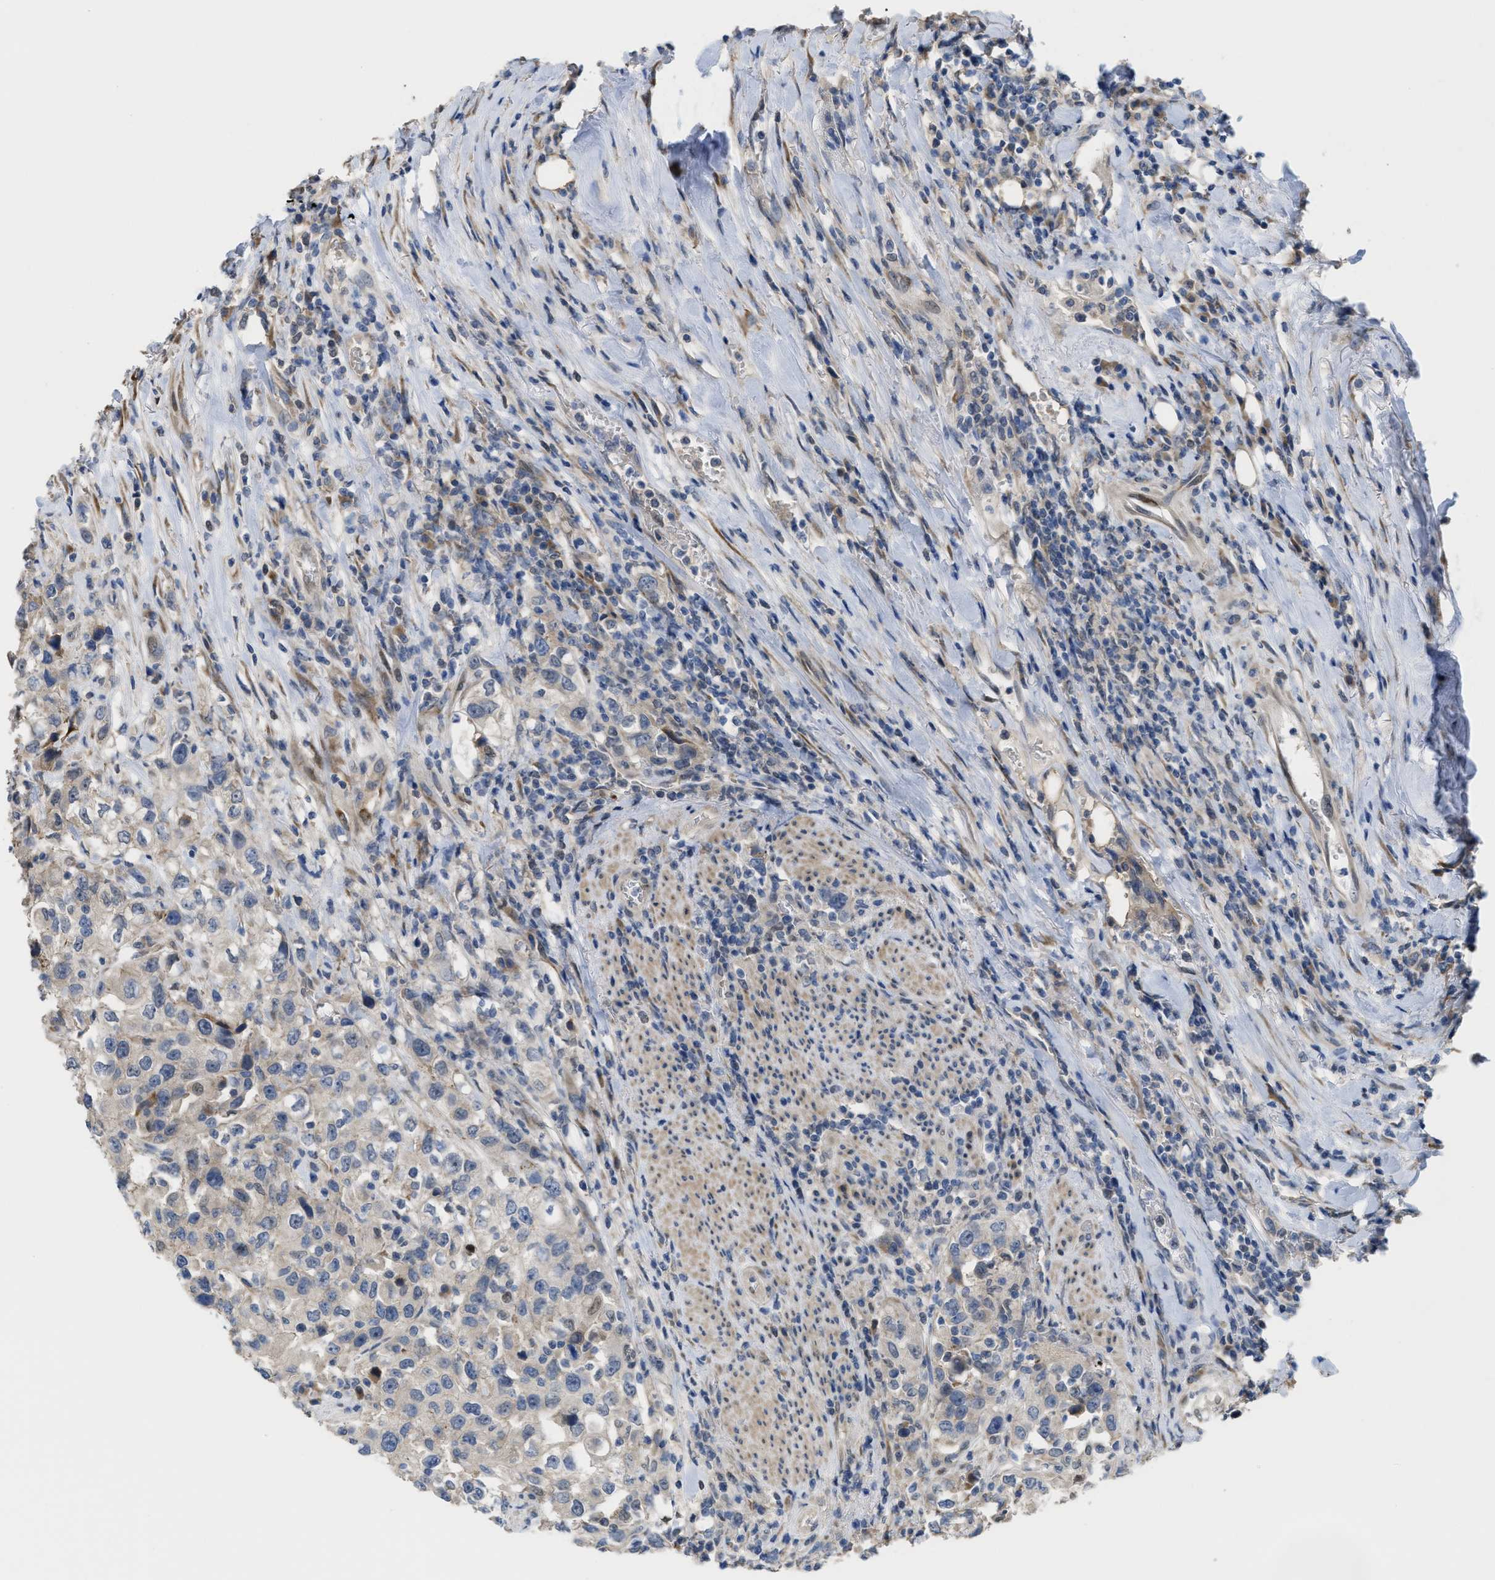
{"staining": {"intensity": "weak", "quantity": "<25%", "location": "cytoplasmic/membranous"}, "tissue": "urothelial cancer", "cell_type": "Tumor cells", "image_type": "cancer", "snomed": [{"axis": "morphology", "description": "Urothelial carcinoma, High grade"}, {"axis": "topography", "description": "Urinary bladder"}], "caption": "Protein analysis of urothelial cancer displays no significant staining in tumor cells.", "gene": "CDPF1", "patient": {"sex": "female", "age": 80}}